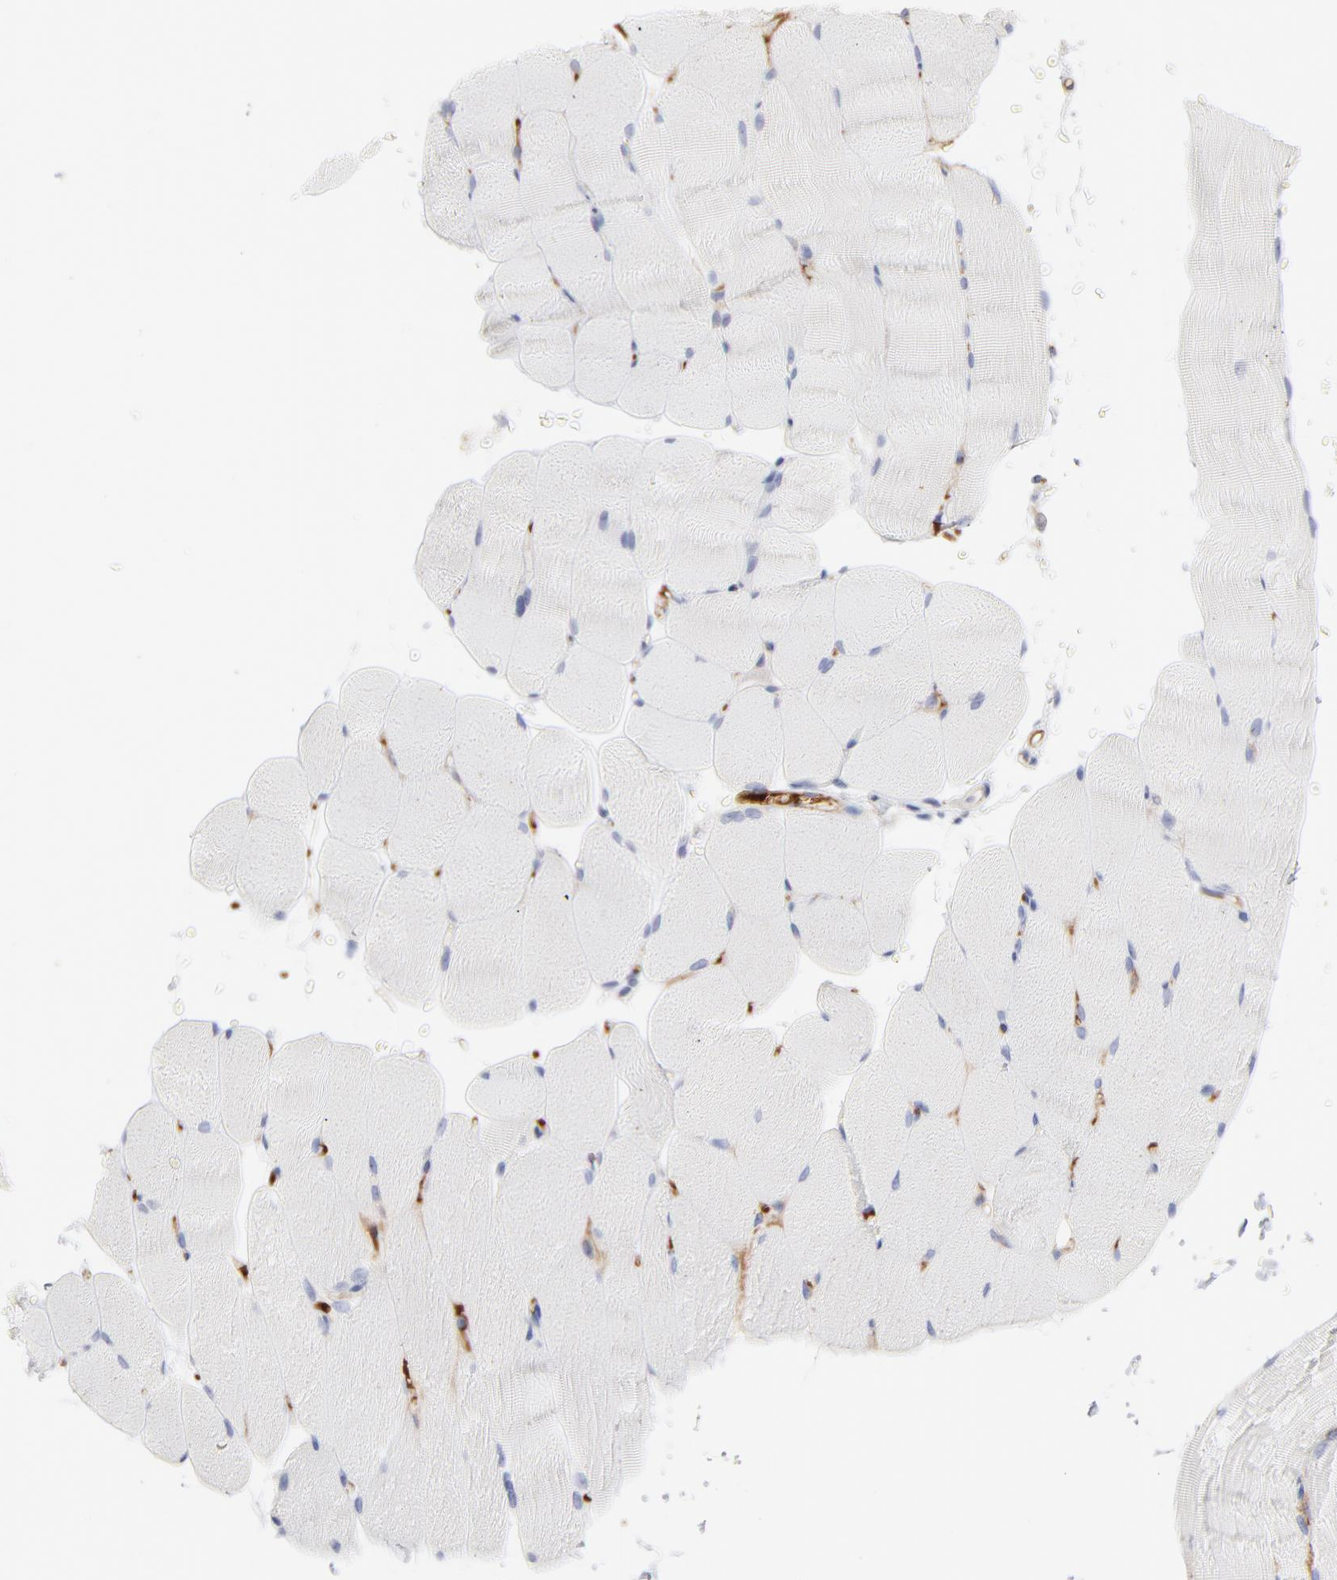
{"staining": {"intensity": "negative", "quantity": "none", "location": "none"}, "tissue": "skeletal muscle", "cell_type": "Myocytes", "image_type": "normal", "snomed": [{"axis": "morphology", "description": "Normal tissue, NOS"}, {"axis": "topography", "description": "Skeletal muscle"}], "caption": "IHC image of benign skeletal muscle: skeletal muscle stained with DAB shows no significant protein positivity in myocytes.", "gene": "CCR3", "patient": {"sex": "female", "age": 37}}